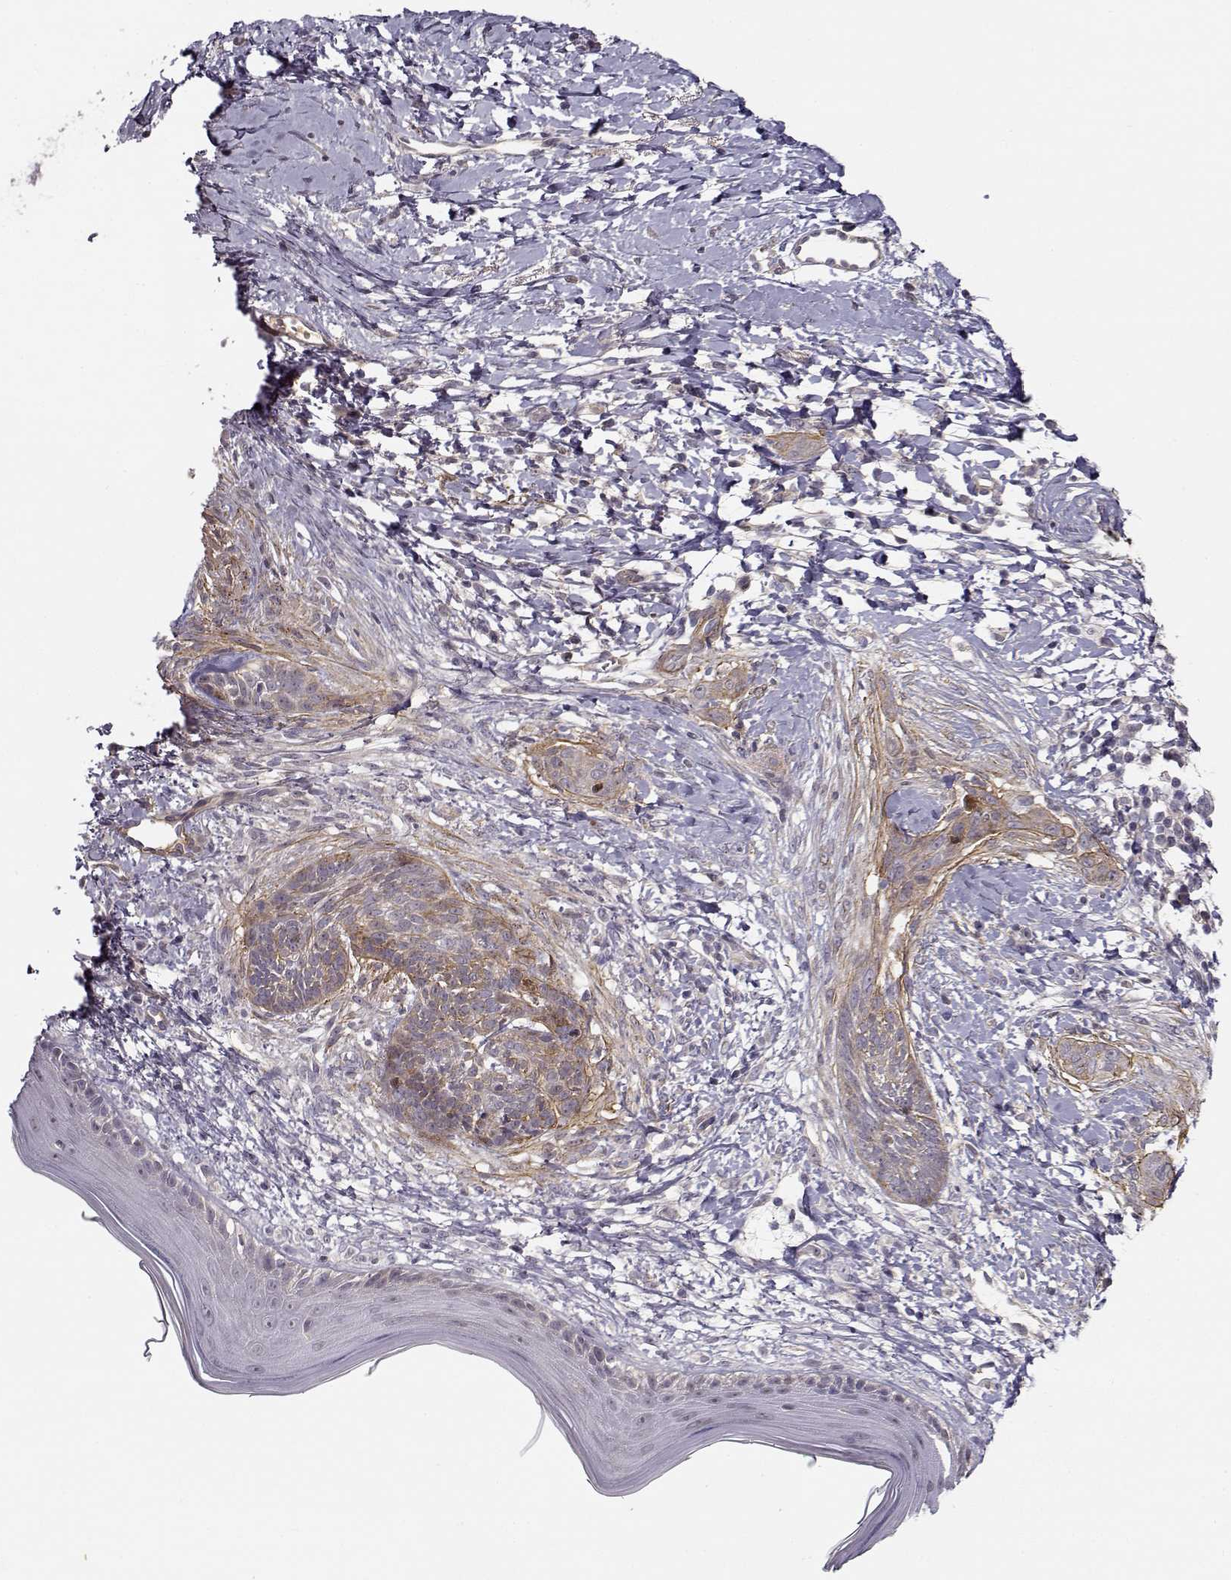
{"staining": {"intensity": "moderate", "quantity": "<25%", "location": "cytoplasmic/membranous"}, "tissue": "skin cancer", "cell_type": "Tumor cells", "image_type": "cancer", "snomed": [{"axis": "morphology", "description": "Normal tissue, NOS"}, {"axis": "morphology", "description": "Basal cell carcinoma"}, {"axis": "topography", "description": "Skin"}], "caption": "Immunohistochemistry micrograph of neoplastic tissue: human skin cancer stained using immunohistochemistry (IHC) demonstrates low levels of moderate protein expression localized specifically in the cytoplasmic/membranous of tumor cells, appearing as a cytoplasmic/membranous brown color.", "gene": "RGS9BP", "patient": {"sex": "male", "age": 84}}